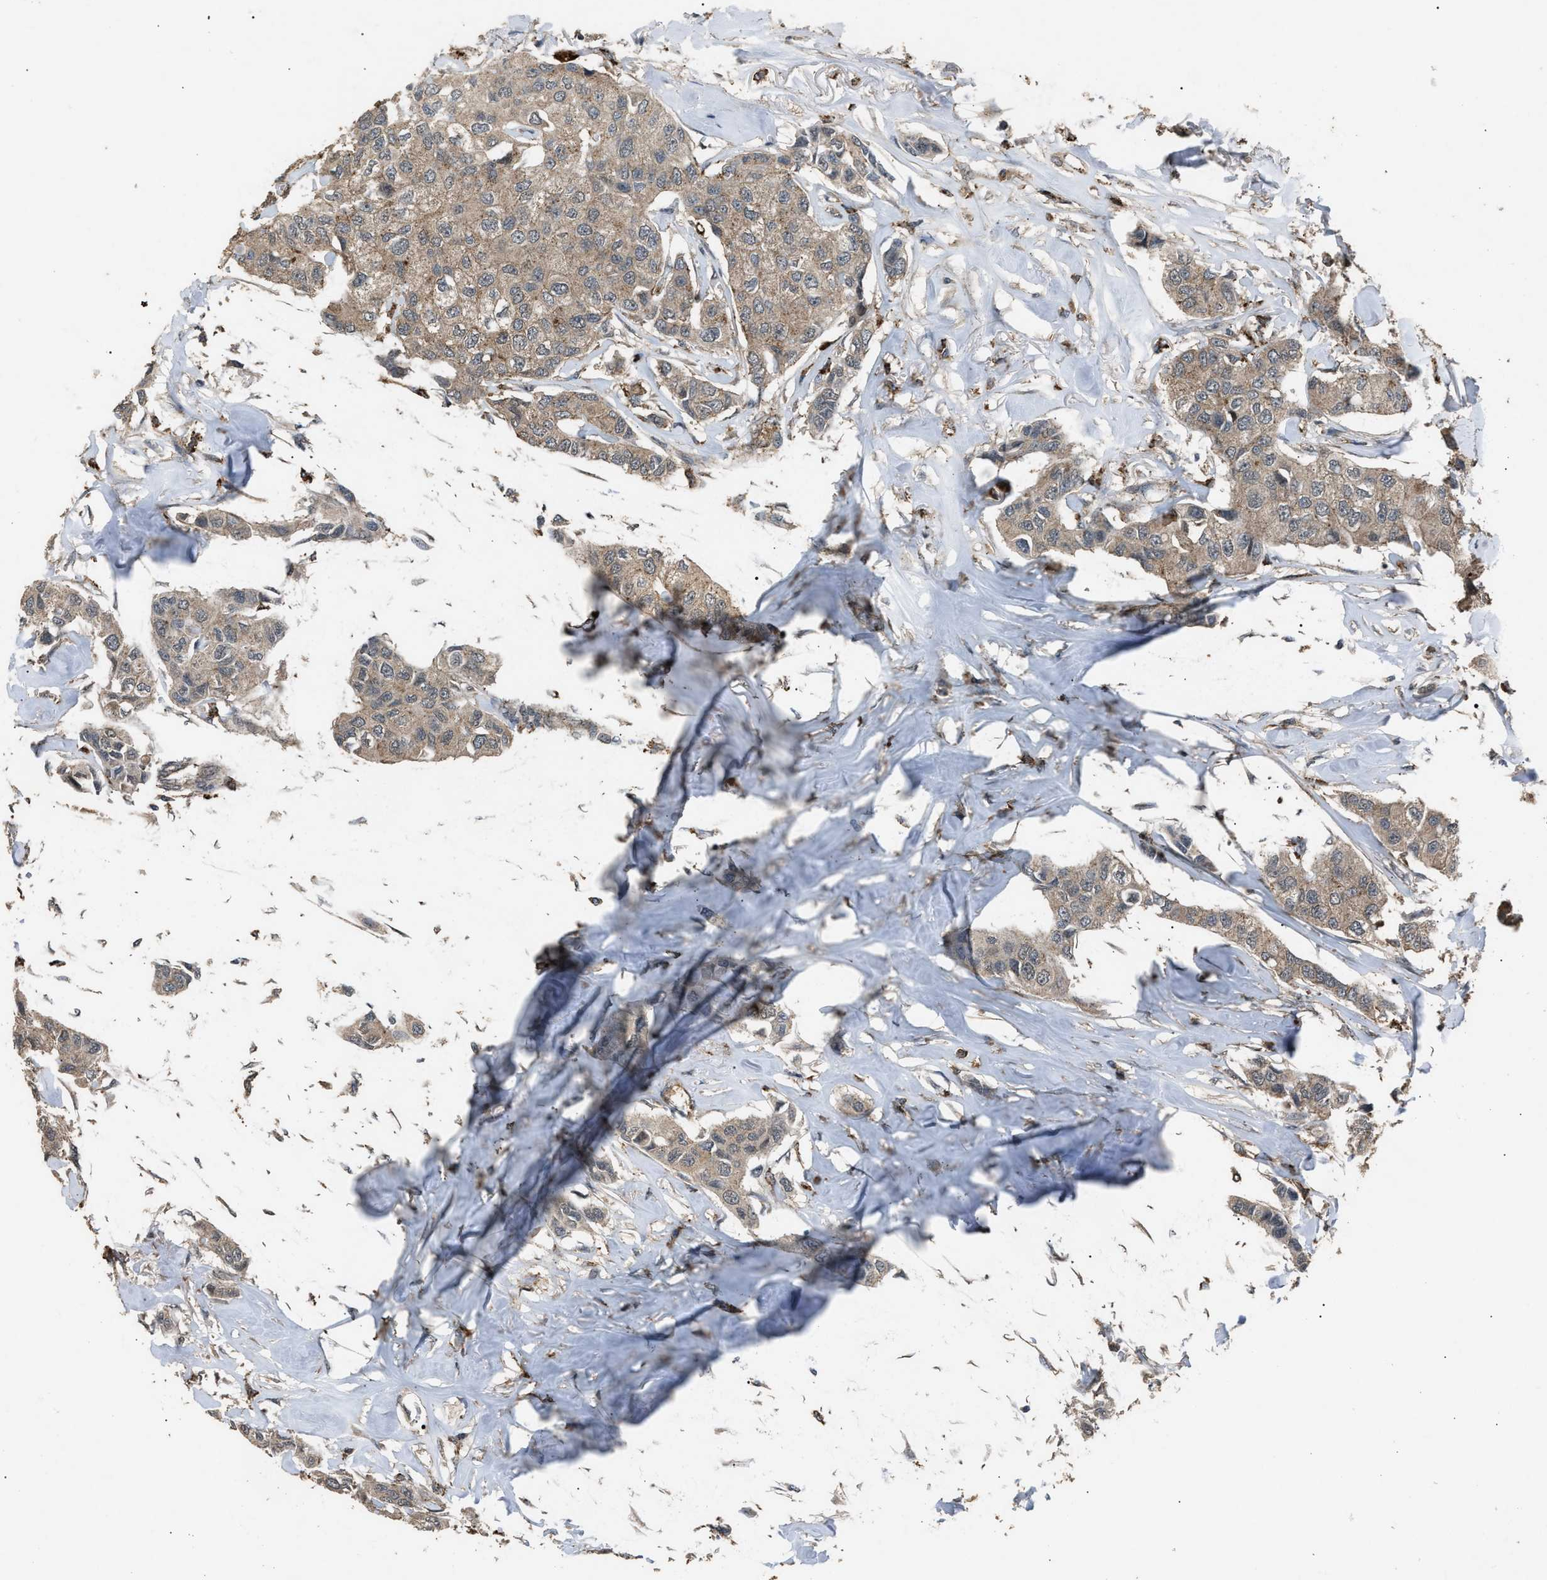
{"staining": {"intensity": "weak", "quantity": ">75%", "location": "cytoplasmic/membranous"}, "tissue": "breast cancer", "cell_type": "Tumor cells", "image_type": "cancer", "snomed": [{"axis": "morphology", "description": "Duct carcinoma"}, {"axis": "topography", "description": "Breast"}], "caption": "Approximately >75% of tumor cells in human intraductal carcinoma (breast) reveal weak cytoplasmic/membranous protein positivity as visualized by brown immunohistochemical staining.", "gene": "PSMD1", "patient": {"sex": "female", "age": 80}}